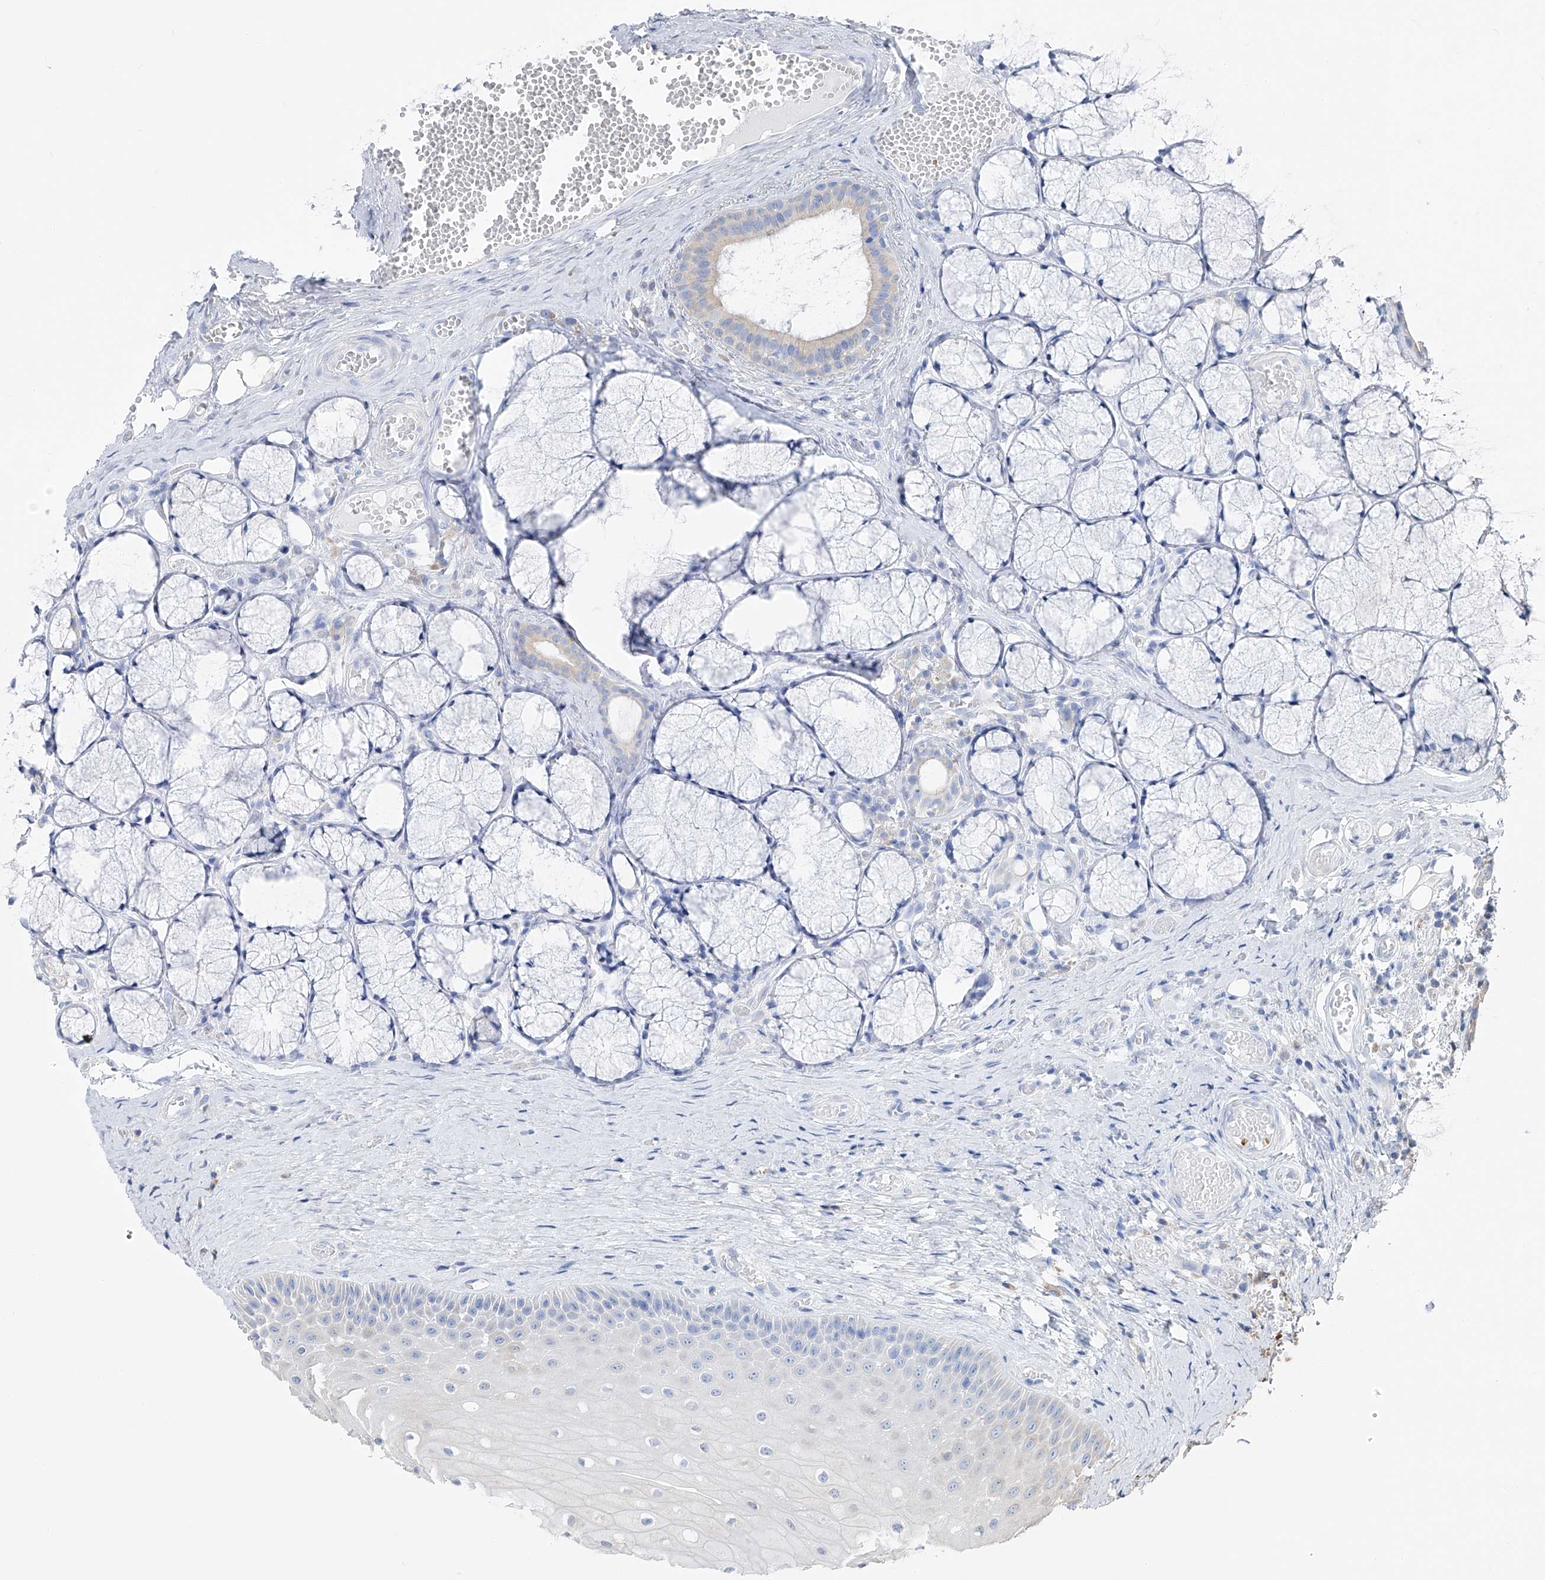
{"staining": {"intensity": "negative", "quantity": "none", "location": "none"}, "tissue": "oral mucosa", "cell_type": "Squamous epithelial cells", "image_type": "normal", "snomed": [{"axis": "morphology", "description": "Normal tissue, NOS"}, {"axis": "topography", "description": "Oral tissue"}], "caption": "This histopathology image is of benign oral mucosa stained with IHC to label a protein in brown with the nuclei are counter-stained blue. There is no expression in squamous epithelial cells. (DAB (3,3'-diaminobenzidine) immunohistochemistry with hematoxylin counter stain).", "gene": "UFL1", "patient": {"sex": "male", "age": 66}}